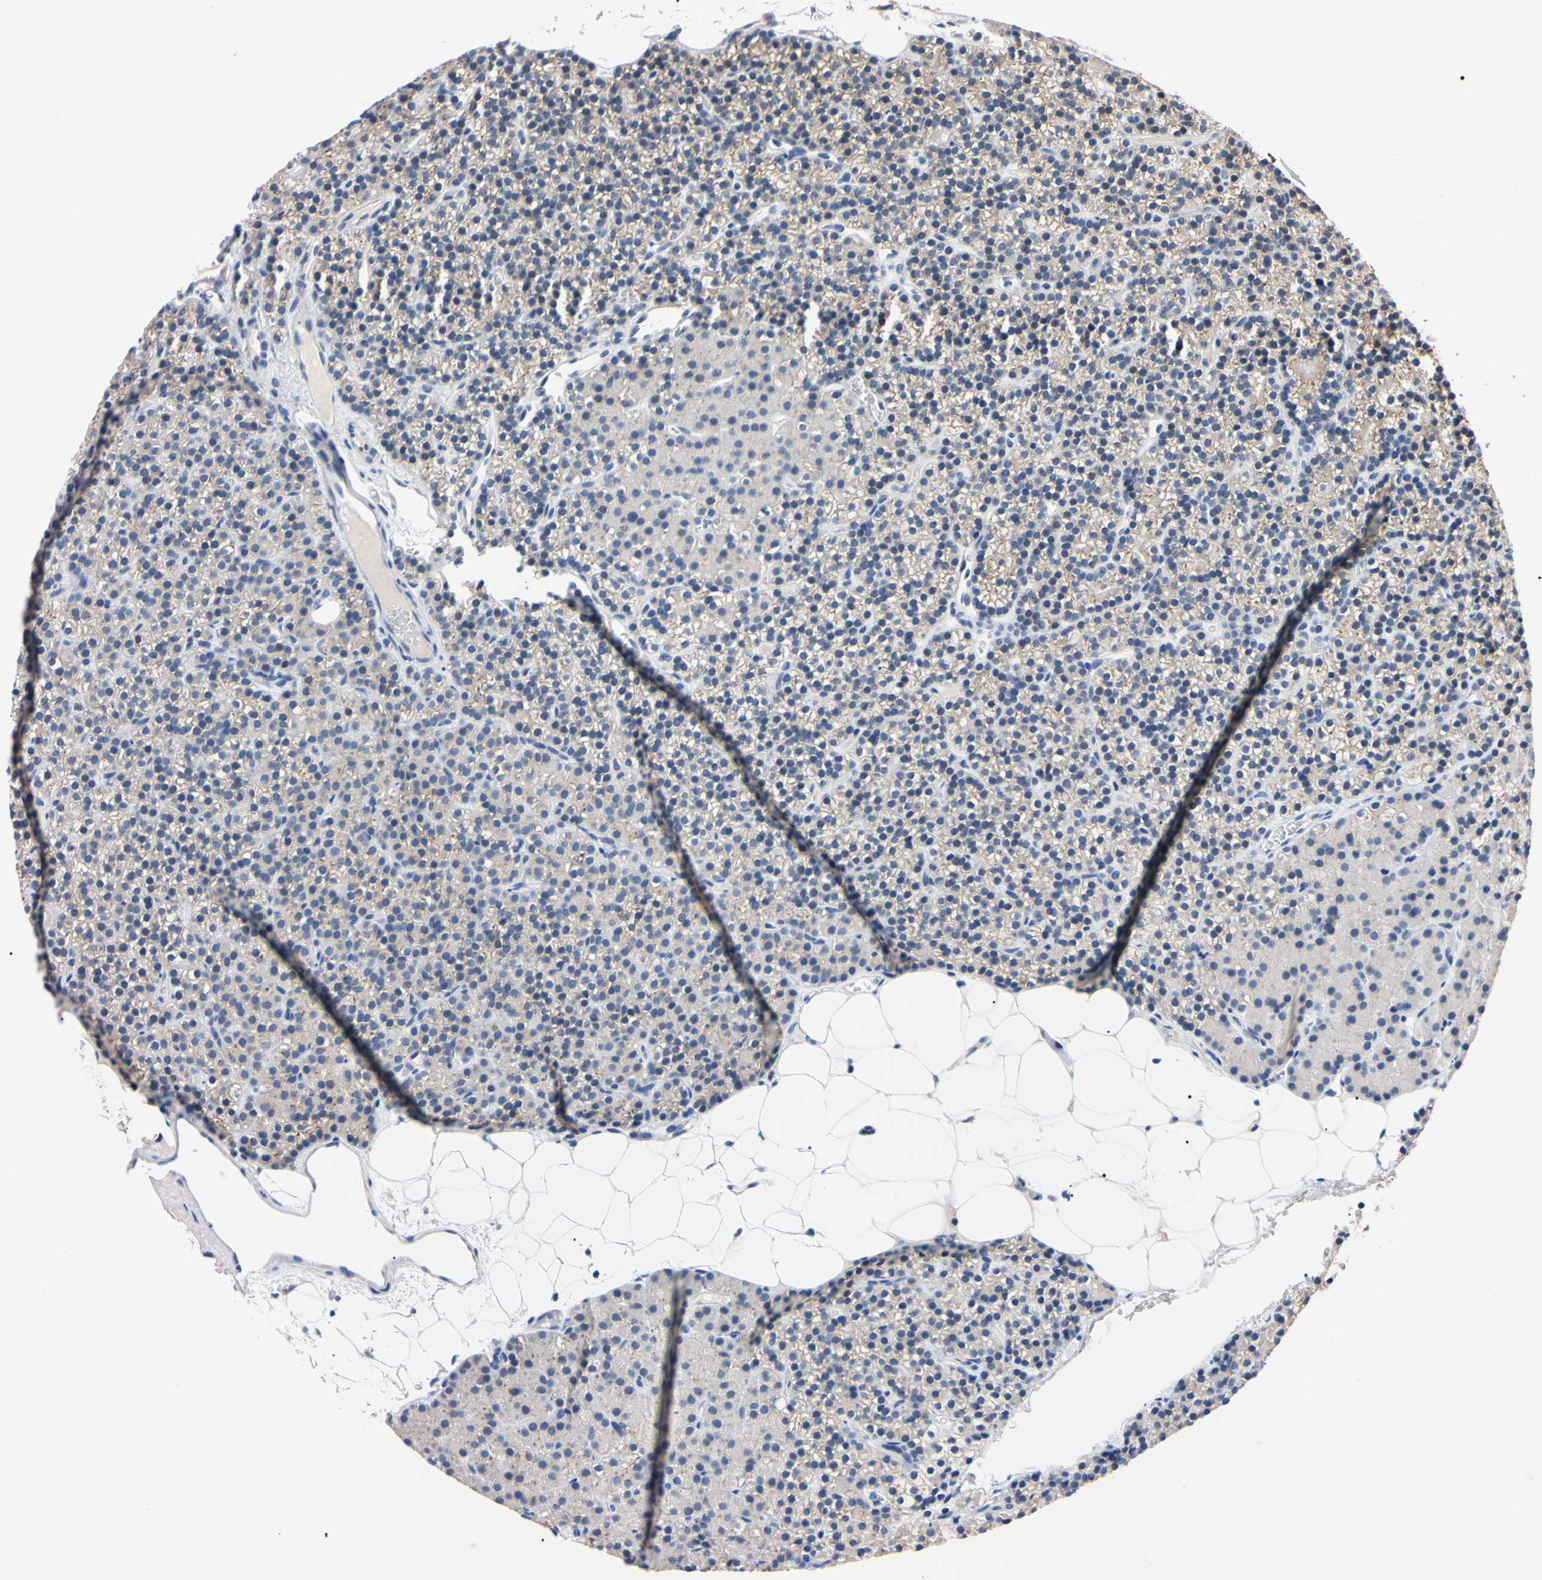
{"staining": {"intensity": "moderate", "quantity": "25%-75%", "location": "cytoplasmic/membranous"}, "tissue": "parathyroid gland", "cell_type": "Glandular cells", "image_type": "normal", "snomed": [{"axis": "morphology", "description": "Normal tissue, NOS"}, {"axis": "morphology", "description": "Hyperplasia, NOS"}, {"axis": "topography", "description": "Parathyroid gland"}], "caption": "Glandular cells demonstrate medium levels of moderate cytoplasmic/membranous staining in about 25%-75% of cells in normal human parathyroid gland. Nuclei are stained in blue.", "gene": "RARS1", "patient": {"sex": "male", "age": 44}}